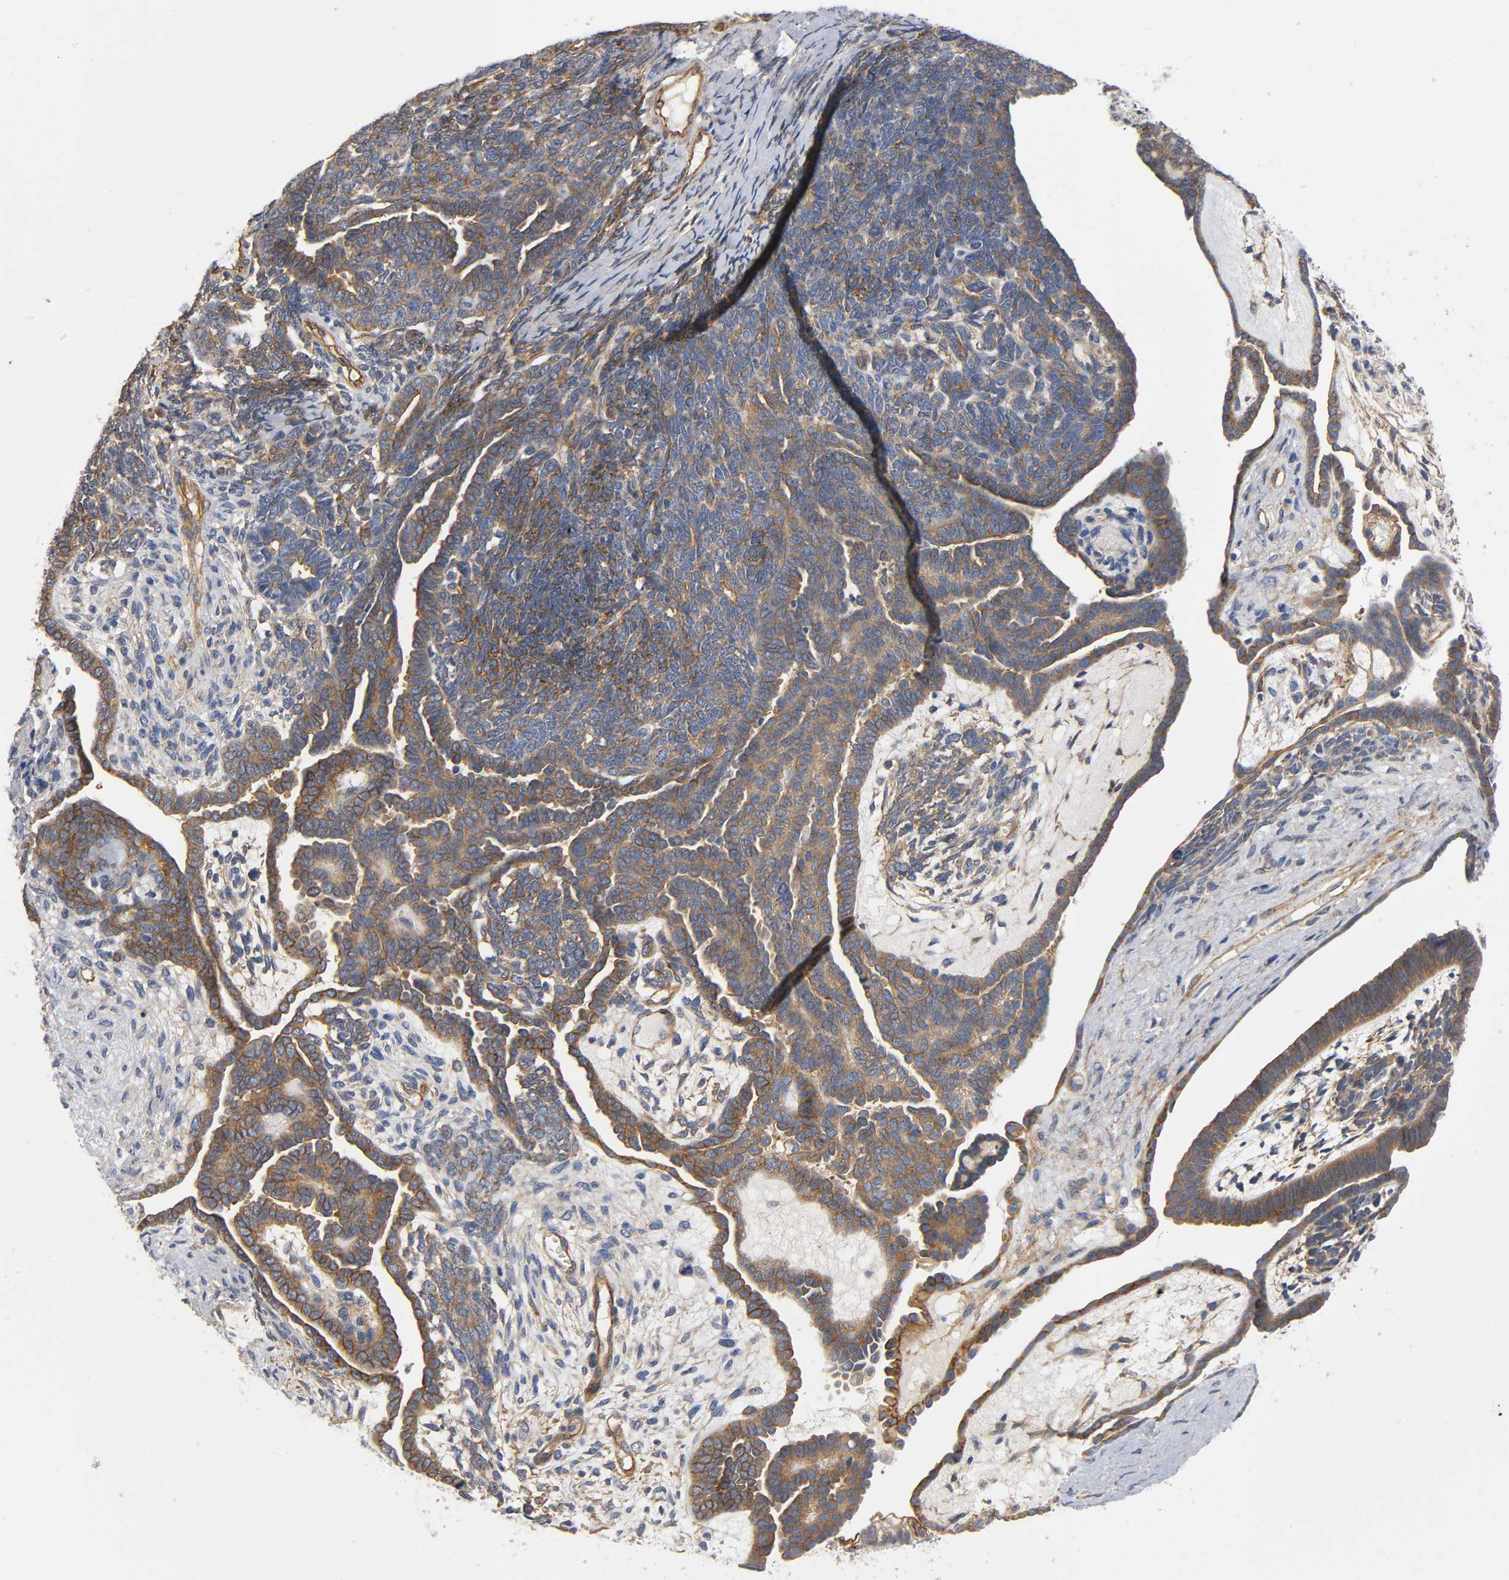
{"staining": {"intensity": "moderate", "quantity": ">75%", "location": "cytoplasmic/membranous"}, "tissue": "endometrial cancer", "cell_type": "Tumor cells", "image_type": "cancer", "snomed": [{"axis": "morphology", "description": "Neoplasm, malignant, NOS"}, {"axis": "topography", "description": "Endometrium"}], "caption": "Immunohistochemistry (DAB) staining of human neoplasm (malignant) (endometrial) shows moderate cytoplasmic/membranous protein expression in approximately >75% of tumor cells.", "gene": "MARS1", "patient": {"sex": "female", "age": 74}}